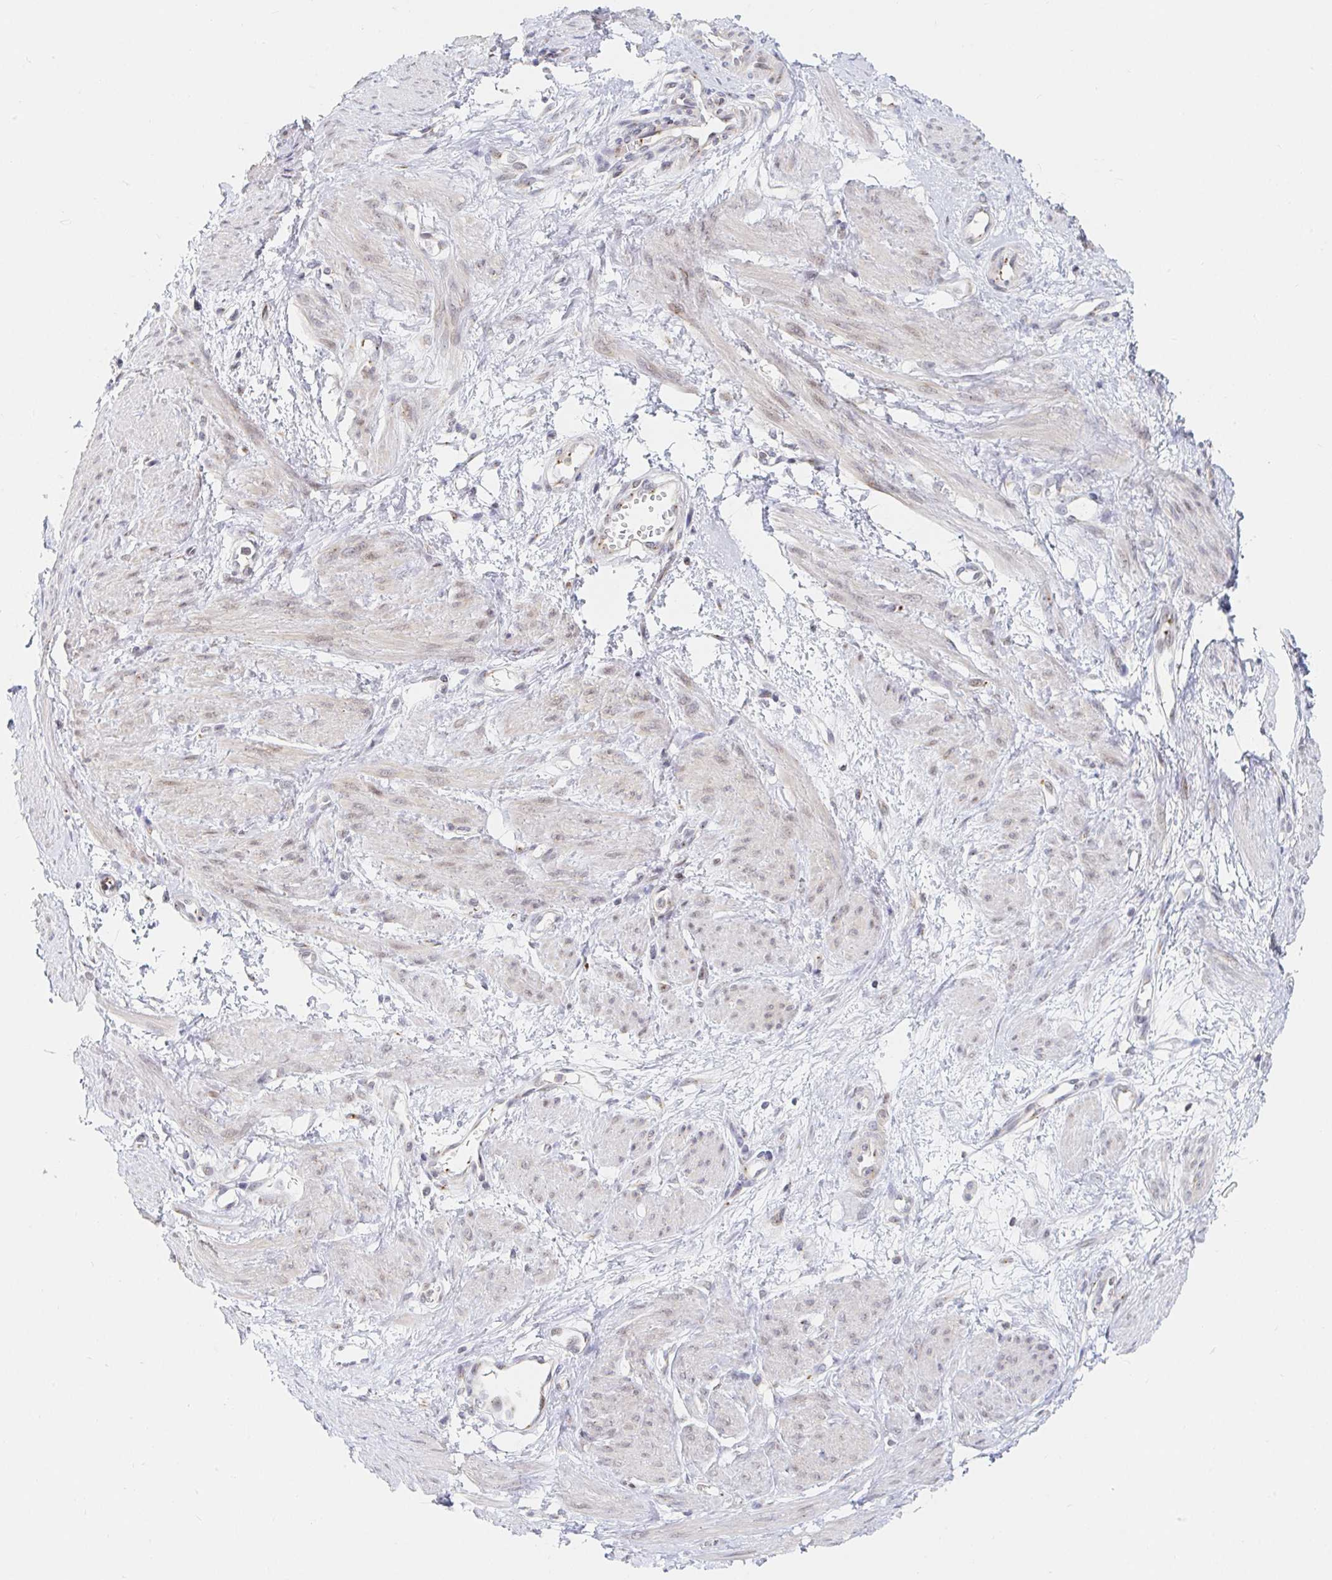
{"staining": {"intensity": "weak", "quantity": "25%-75%", "location": "nuclear"}, "tissue": "smooth muscle", "cell_type": "Smooth muscle cells", "image_type": "normal", "snomed": [{"axis": "morphology", "description": "Normal tissue, NOS"}, {"axis": "topography", "description": "Smooth muscle"}, {"axis": "topography", "description": "Uterus"}], "caption": "Normal smooth muscle was stained to show a protein in brown. There is low levels of weak nuclear positivity in approximately 25%-75% of smooth muscle cells.", "gene": "CHD2", "patient": {"sex": "female", "age": 39}}